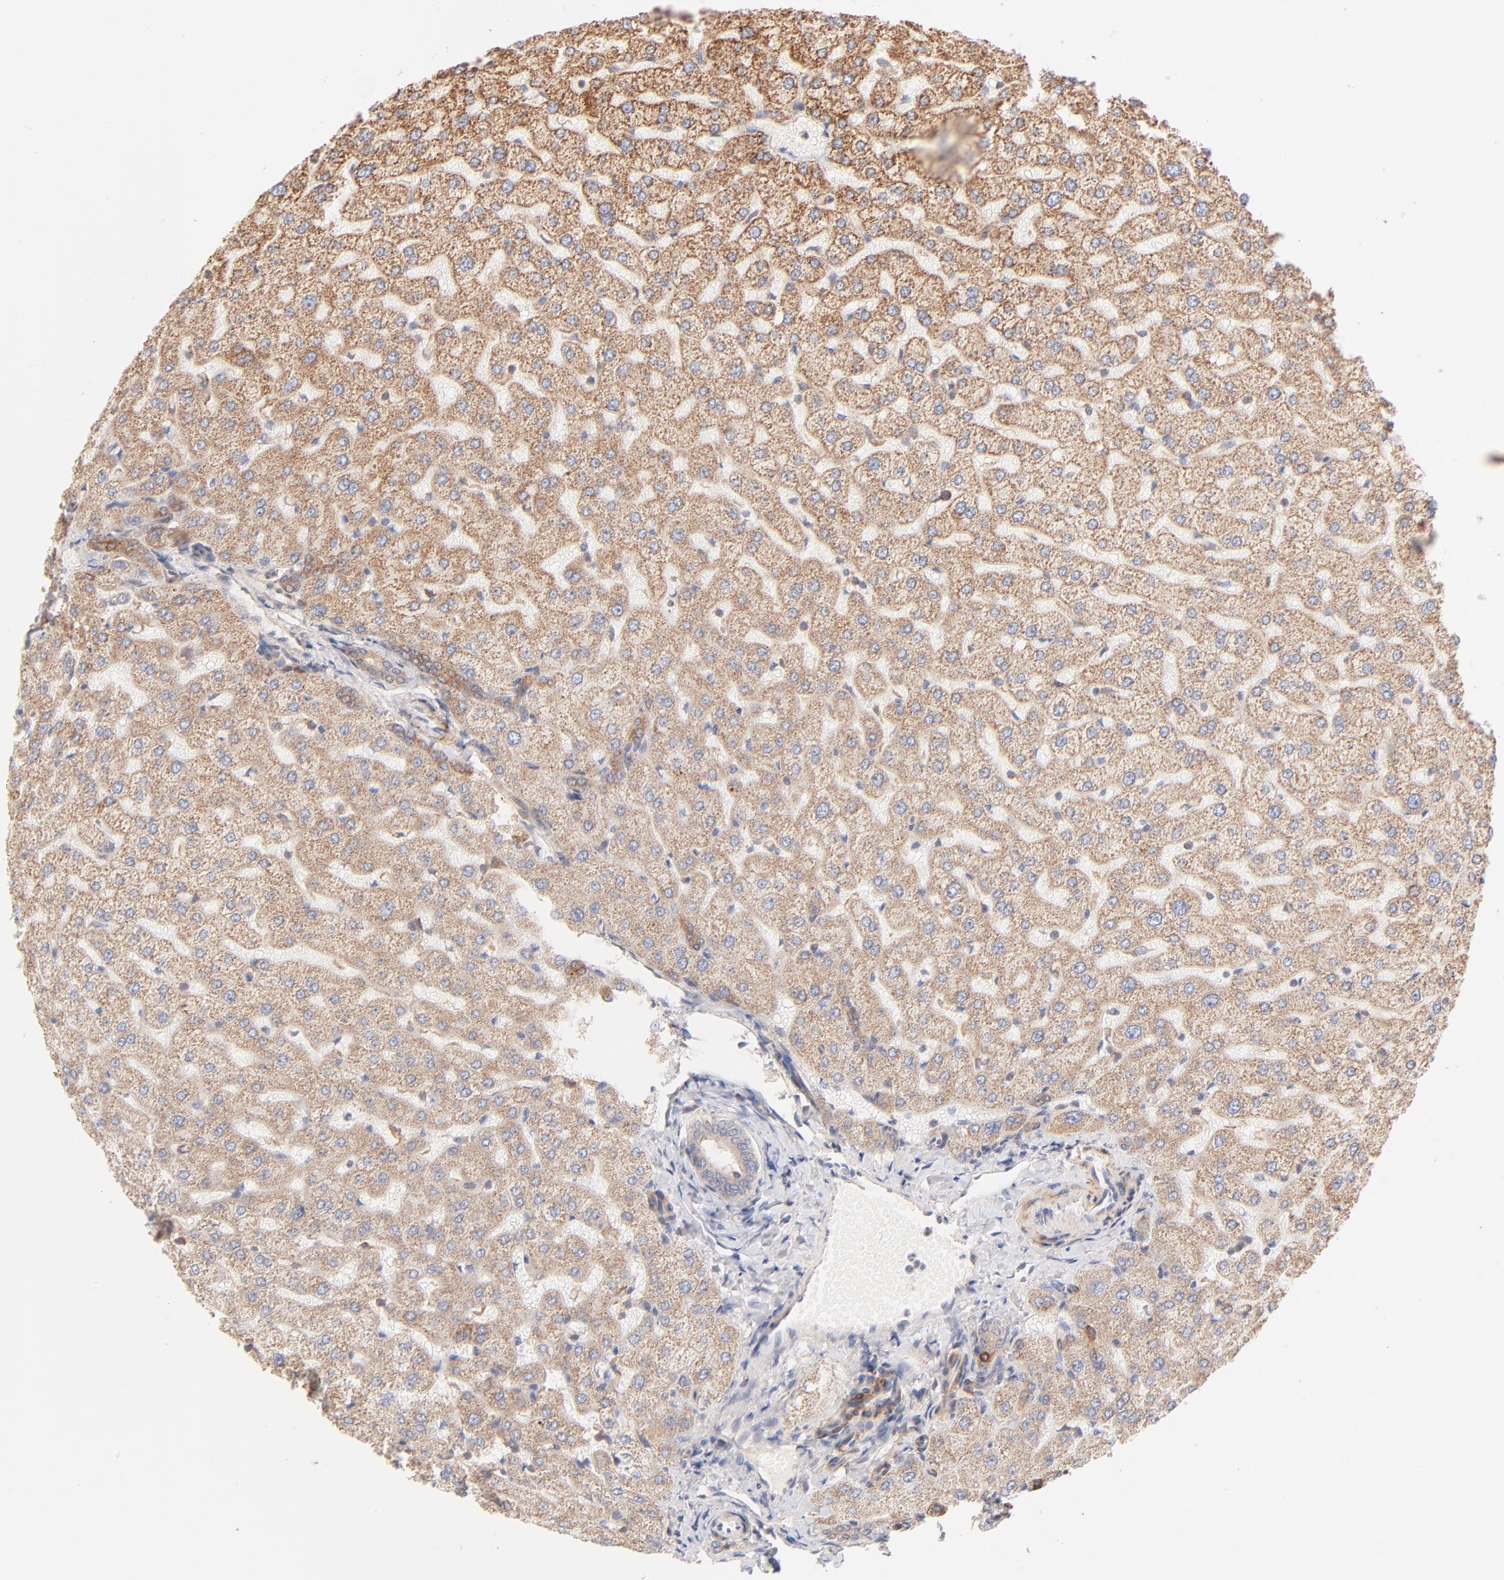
{"staining": {"intensity": "weak", "quantity": ">75%", "location": "cytoplasmic/membranous"}, "tissue": "liver", "cell_type": "Cholangiocytes", "image_type": "normal", "snomed": [{"axis": "morphology", "description": "Normal tissue, NOS"}, {"axis": "morphology", "description": "Fibrosis, NOS"}, {"axis": "topography", "description": "Liver"}], "caption": "High-magnification brightfield microscopy of benign liver stained with DAB (3,3'-diaminobenzidine) (brown) and counterstained with hematoxylin (blue). cholangiocytes exhibit weak cytoplasmic/membranous expression is present in approximately>75% of cells. (brown staining indicates protein expression, while blue staining denotes nuclei).", "gene": "CSPG4", "patient": {"sex": "female", "age": 29}}